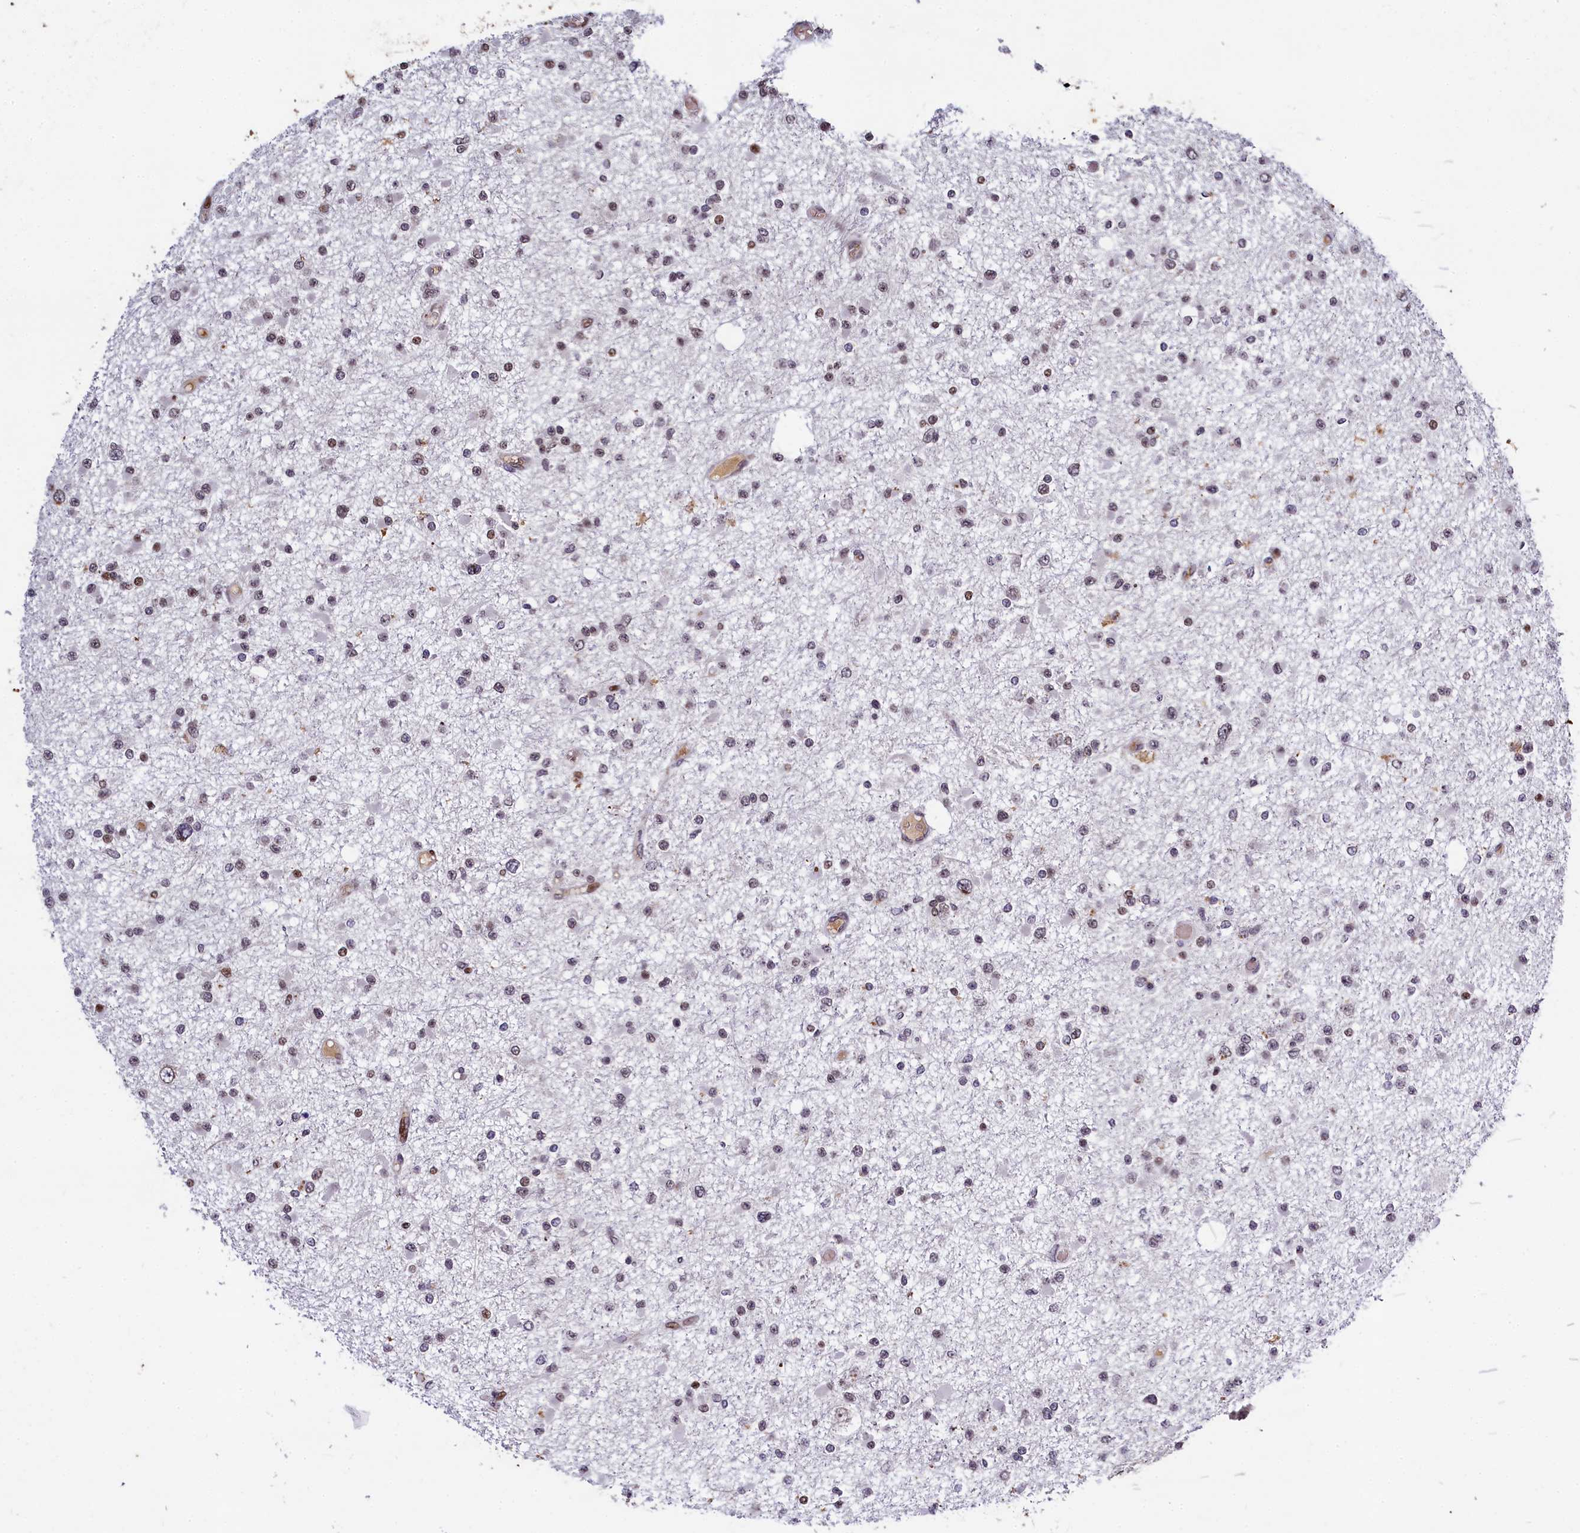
{"staining": {"intensity": "weak", "quantity": "<25%", "location": "nuclear"}, "tissue": "glioma", "cell_type": "Tumor cells", "image_type": "cancer", "snomed": [{"axis": "morphology", "description": "Glioma, malignant, Low grade"}, {"axis": "topography", "description": "Brain"}], "caption": "Tumor cells are negative for protein expression in human glioma.", "gene": "FAM217B", "patient": {"sex": "female", "age": 22}}